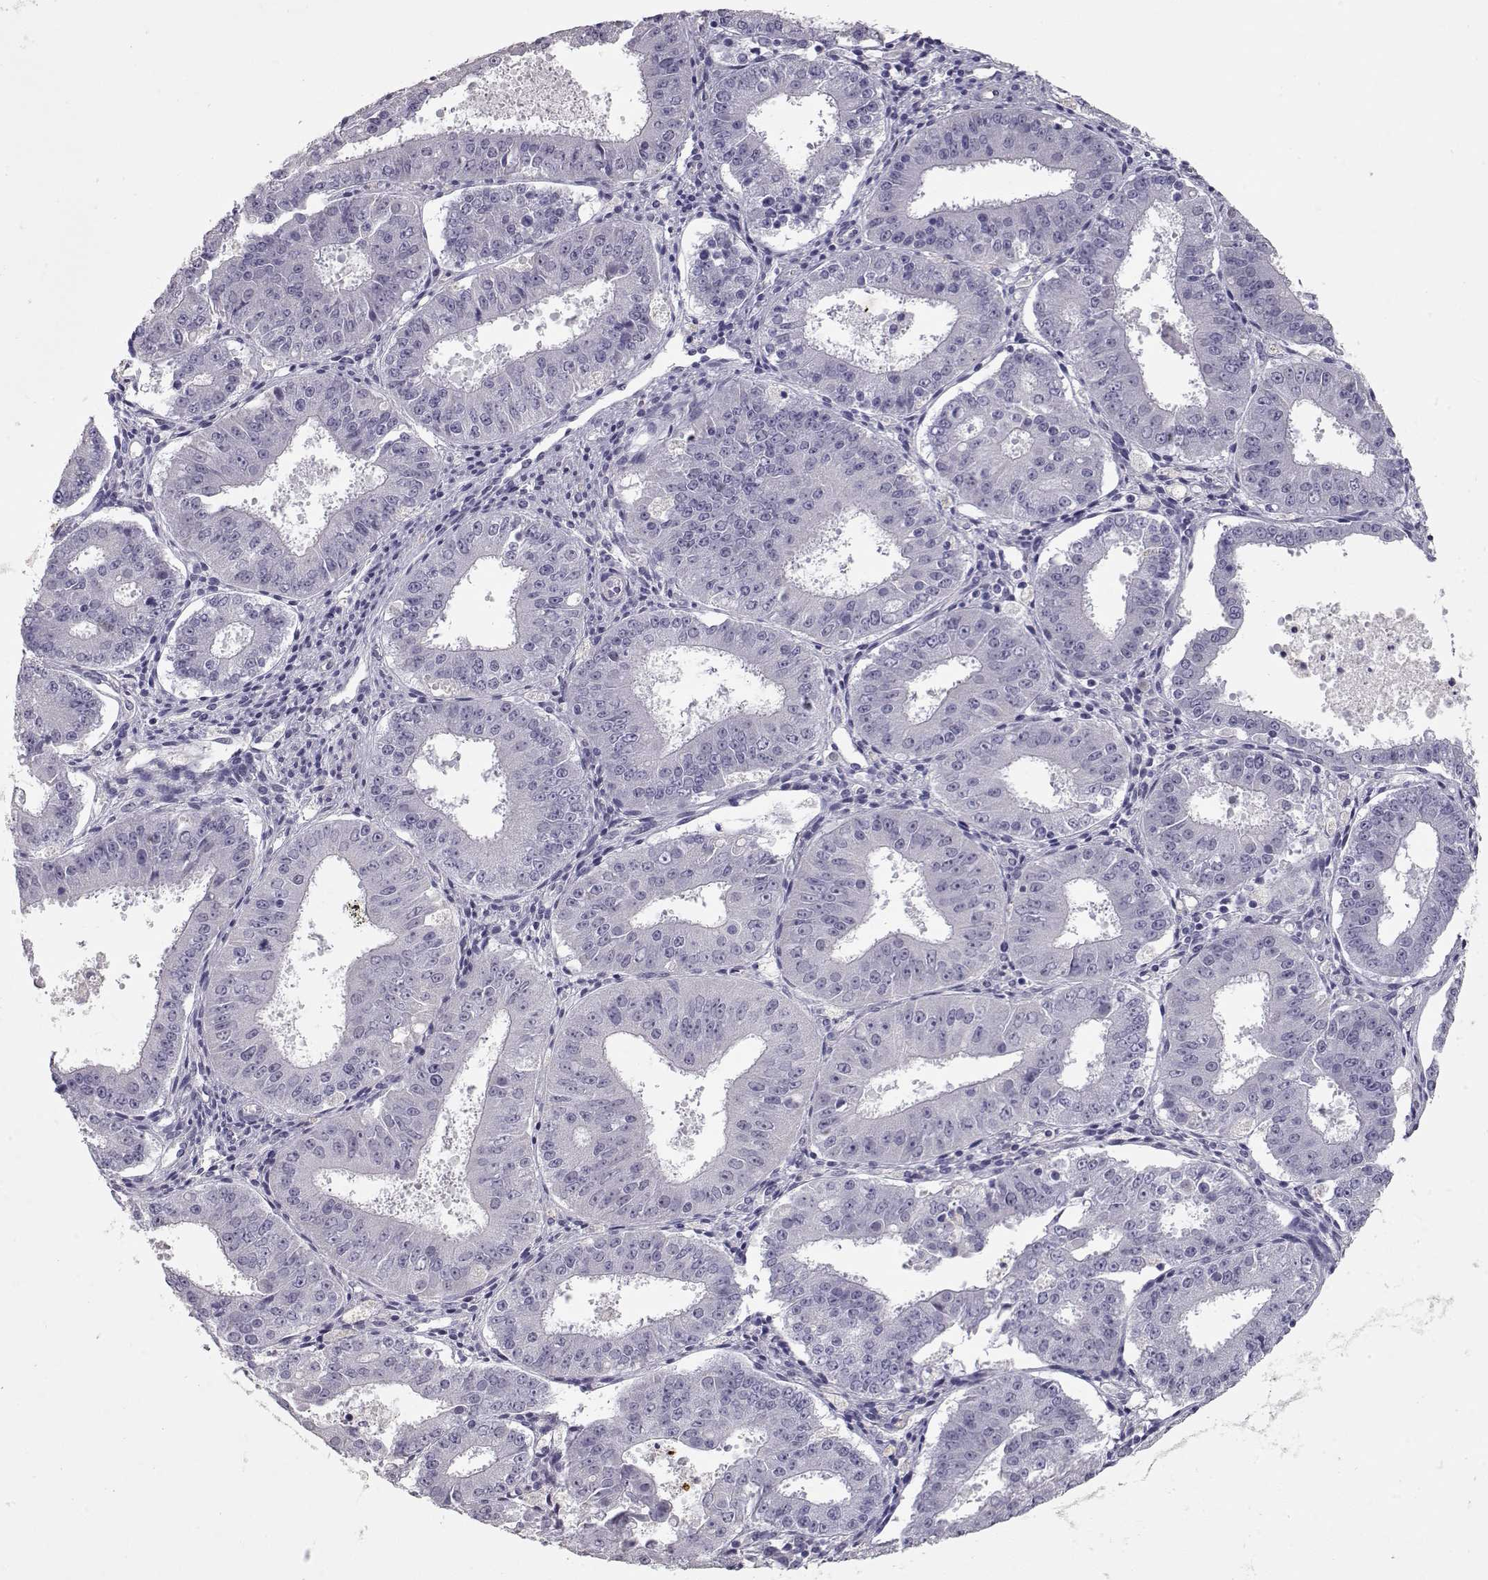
{"staining": {"intensity": "negative", "quantity": "none", "location": "none"}, "tissue": "ovarian cancer", "cell_type": "Tumor cells", "image_type": "cancer", "snomed": [{"axis": "morphology", "description": "Carcinoma, endometroid"}, {"axis": "topography", "description": "Ovary"}], "caption": "Immunohistochemistry of human endometroid carcinoma (ovarian) reveals no staining in tumor cells. (DAB (3,3'-diaminobenzidine) immunohistochemistry with hematoxylin counter stain).", "gene": "SLC18A1", "patient": {"sex": "female", "age": 42}}